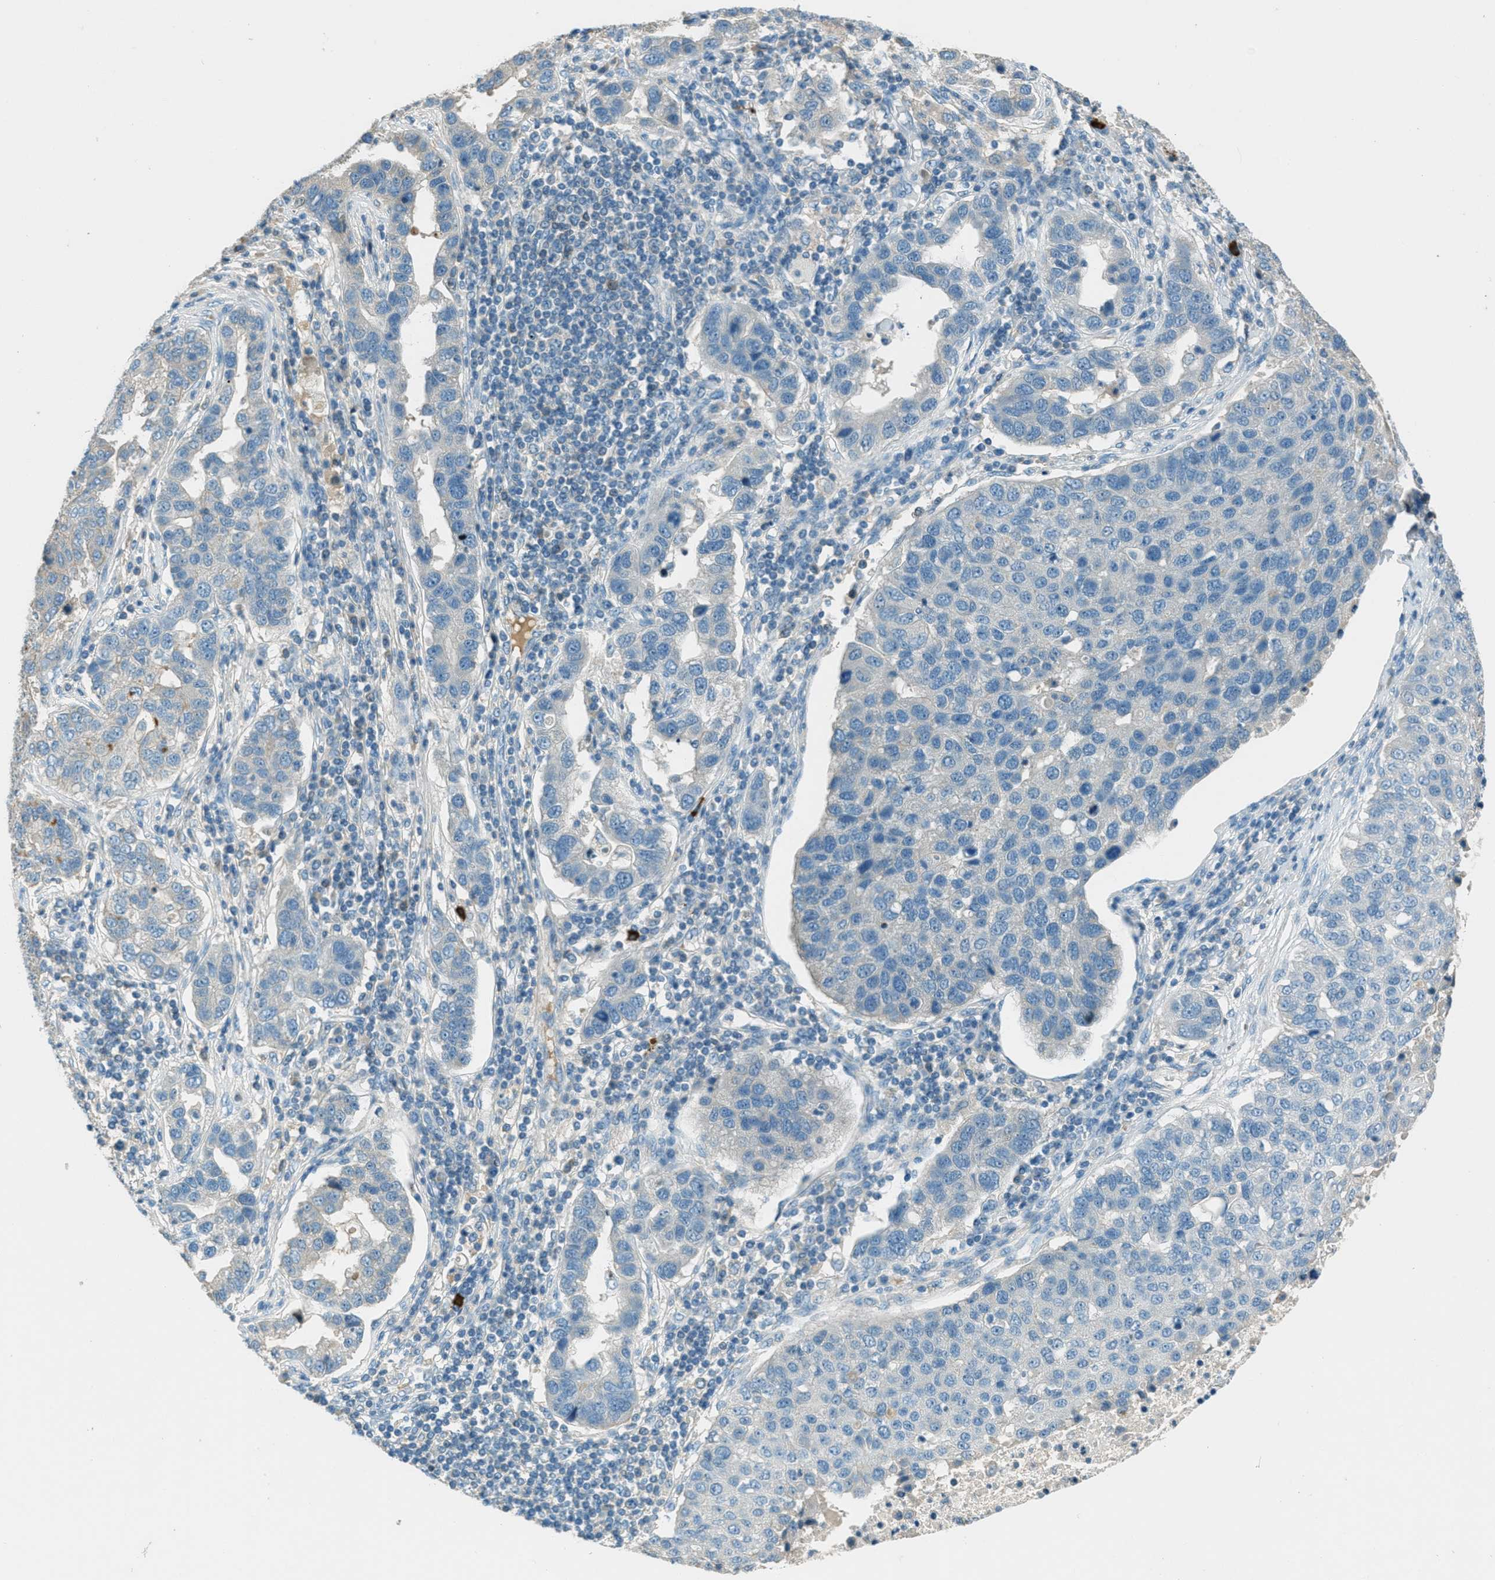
{"staining": {"intensity": "negative", "quantity": "none", "location": "none"}, "tissue": "pancreatic cancer", "cell_type": "Tumor cells", "image_type": "cancer", "snomed": [{"axis": "morphology", "description": "Adenocarcinoma, NOS"}, {"axis": "topography", "description": "Pancreas"}], "caption": "The photomicrograph exhibits no staining of tumor cells in pancreatic cancer. (DAB (3,3'-diaminobenzidine) immunohistochemistry, high magnification).", "gene": "MSLN", "patient": {"sex": "female", "age": 61}}